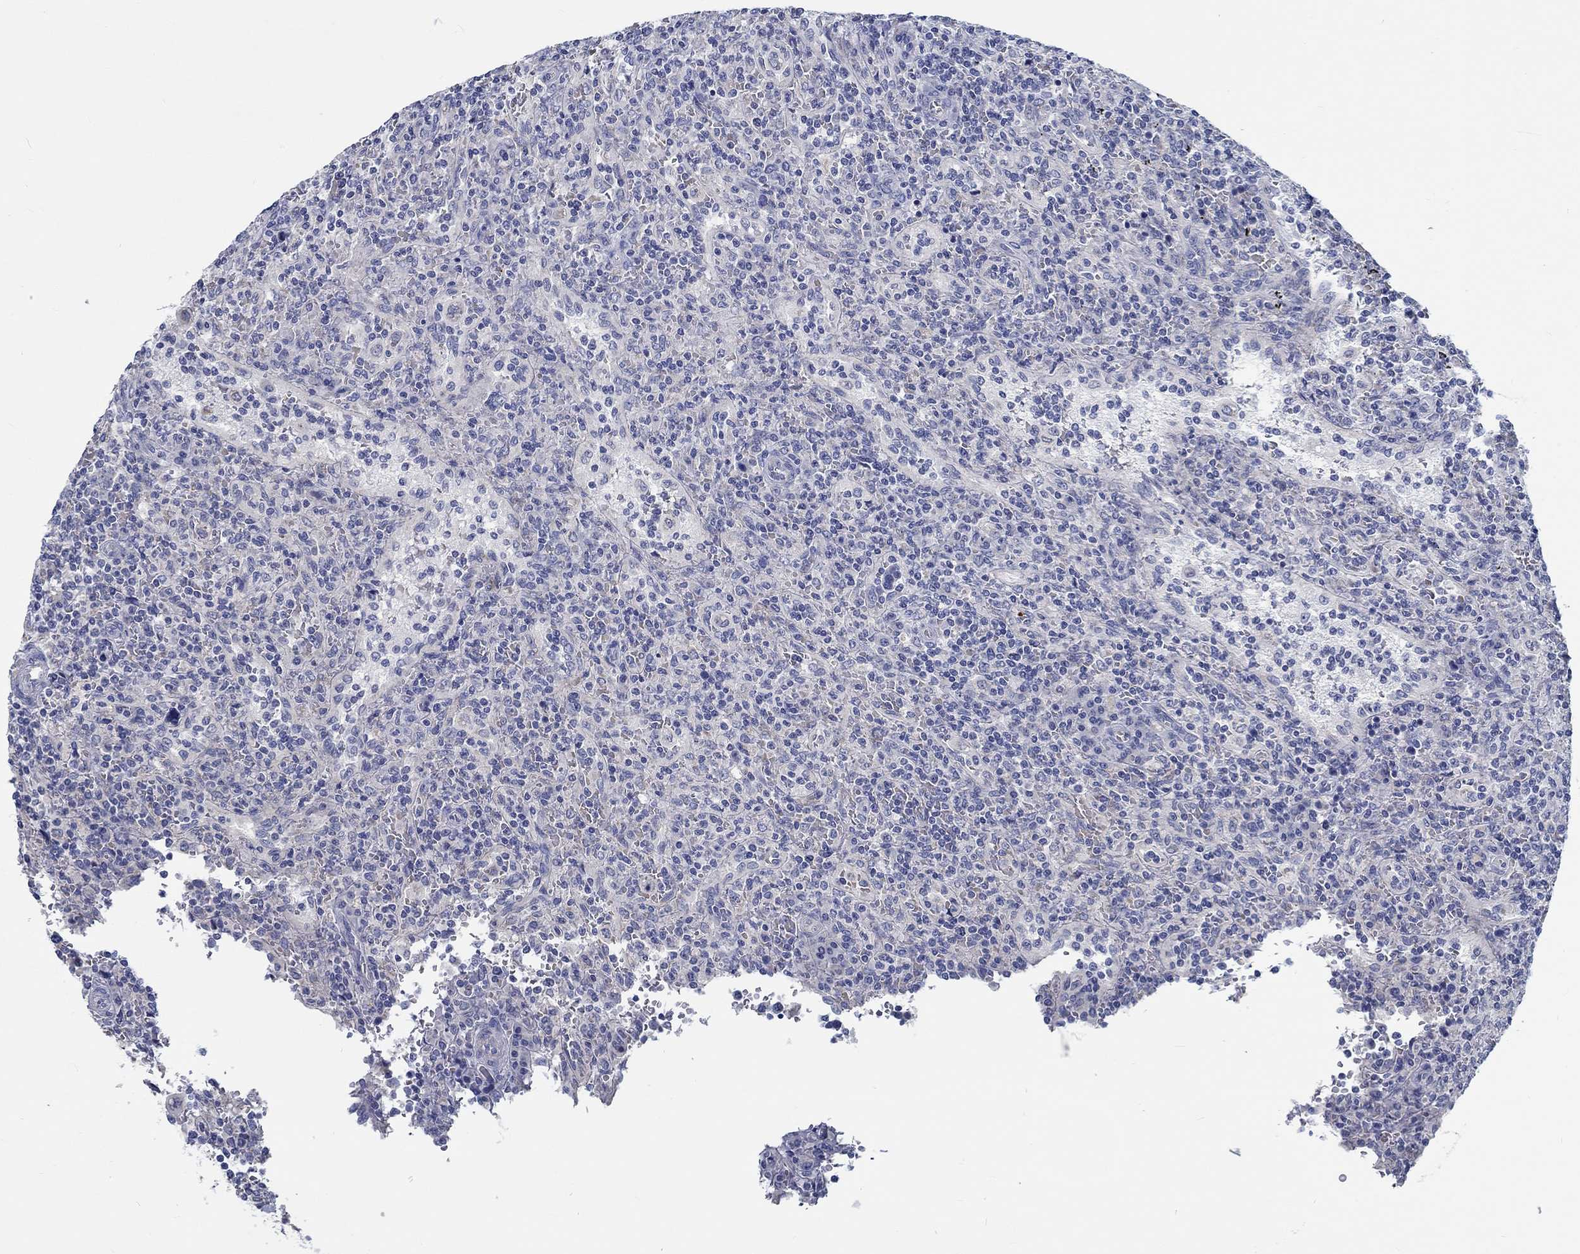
{"staining": {"intensity": "negative", "quantity": "none", "location": "none"}, "tissue": "lymphoma", "cell_type": "Tumor cells", "image_type": "cancer", "snomed": [{"axis": "morphology", "description": "Malignant lymphoma, non-Hodgkin's type, Low grade"}, {"axis": "topography", "description": "Spleen"}], "caption": "This is an immunohistochemistry image of human lymphoma. There is no positivity in tumor cells.", "gene": "MYBPC1", "patient": {"sex": "male", "age": 62}}